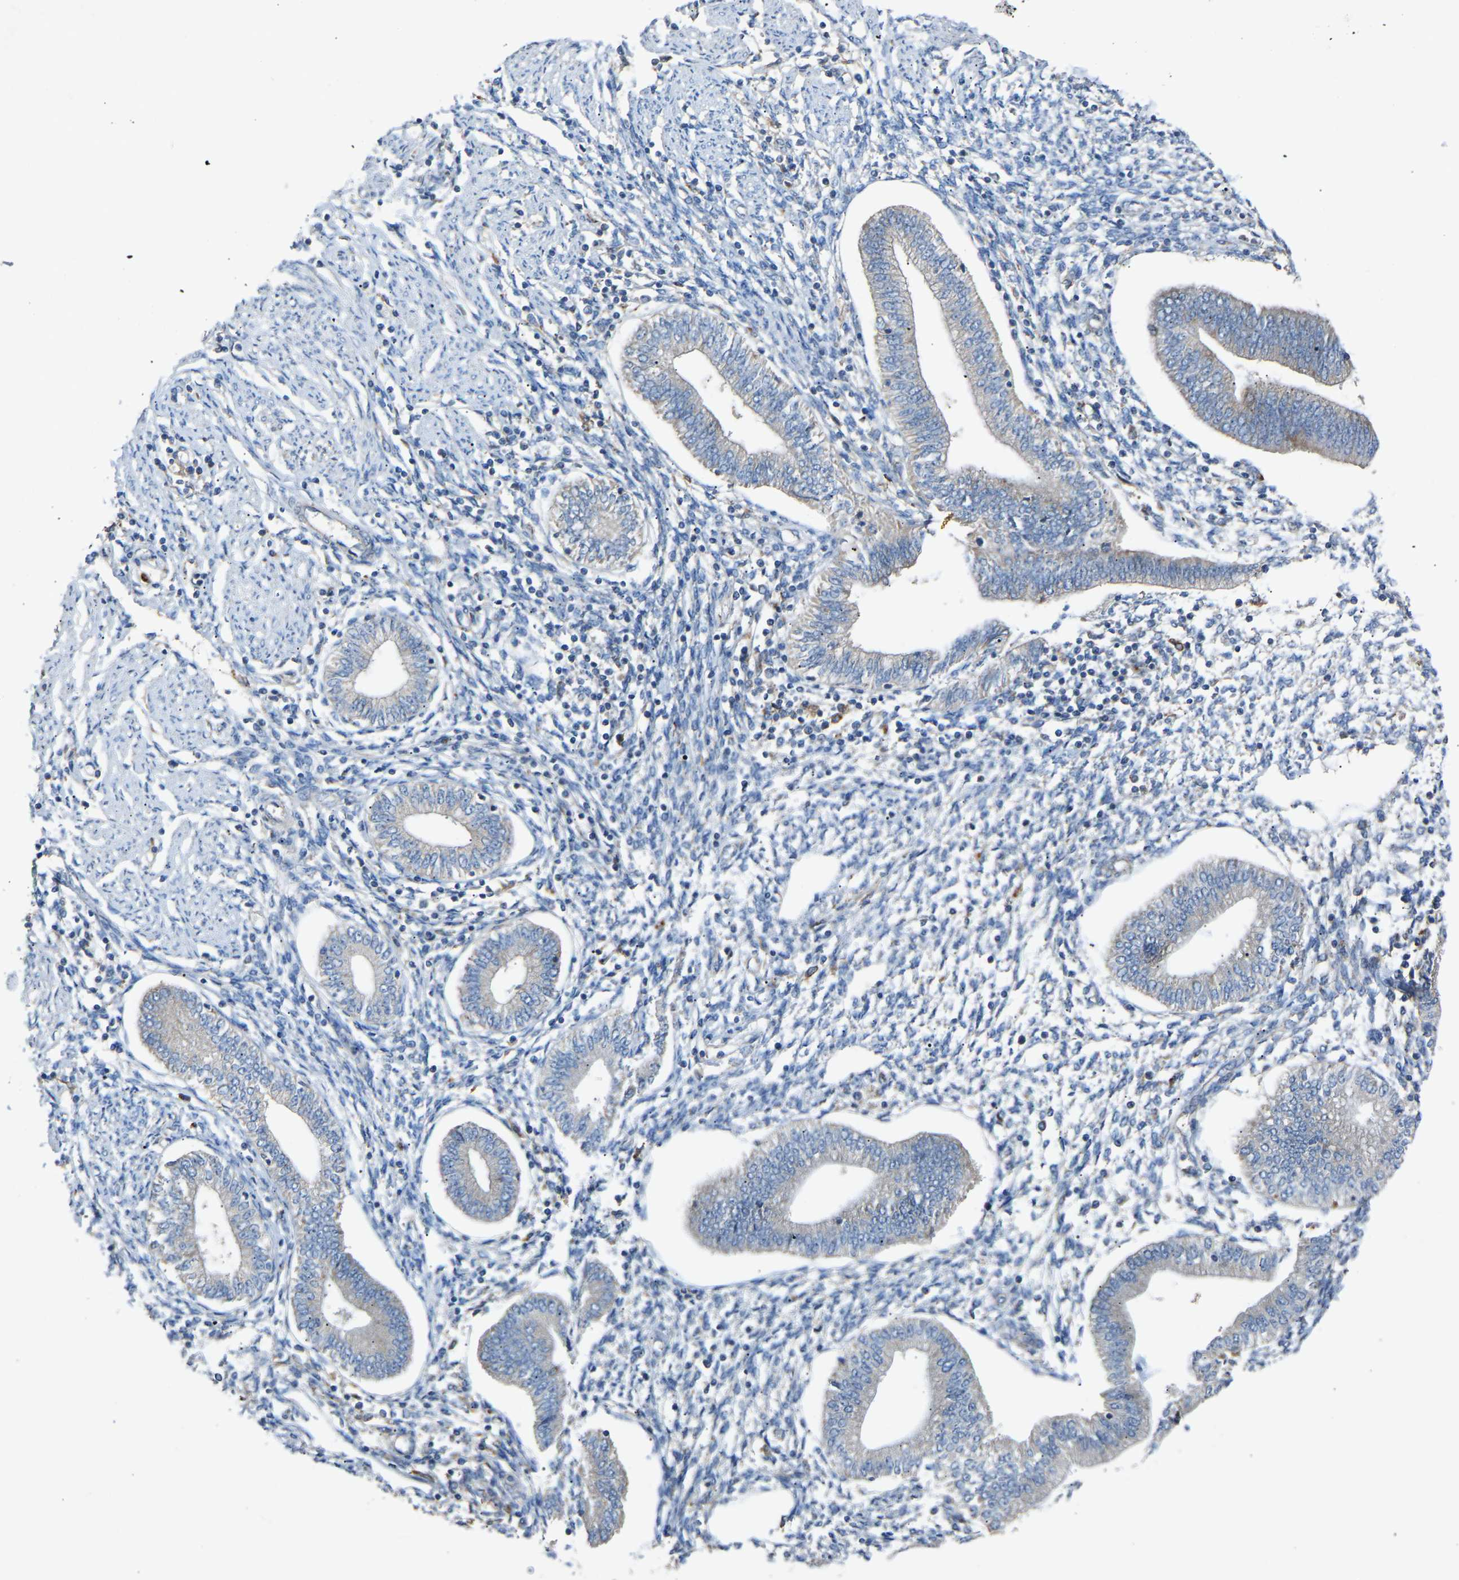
{"staining": {"intensity": "weak", "quantity": "<25%", "location": "cytoplasmic/membranous"}, "tissue": "endometrium", "cell_type": "Cells in endometrial stroma", "image_type": "normal", "snomed": [{"axis": "morphology", "description": "Normal tissue, NOS"}, {"axis": "topography", "description": "Endometrium"}], "caption": "An immunohistochemistry (IHC) micrograph of normal endometrium is shown. There is no staining in cells in endometrial stroma of endometrium.", "gene": "RGP1", "patient": {"sex": "female", "age": 50}}